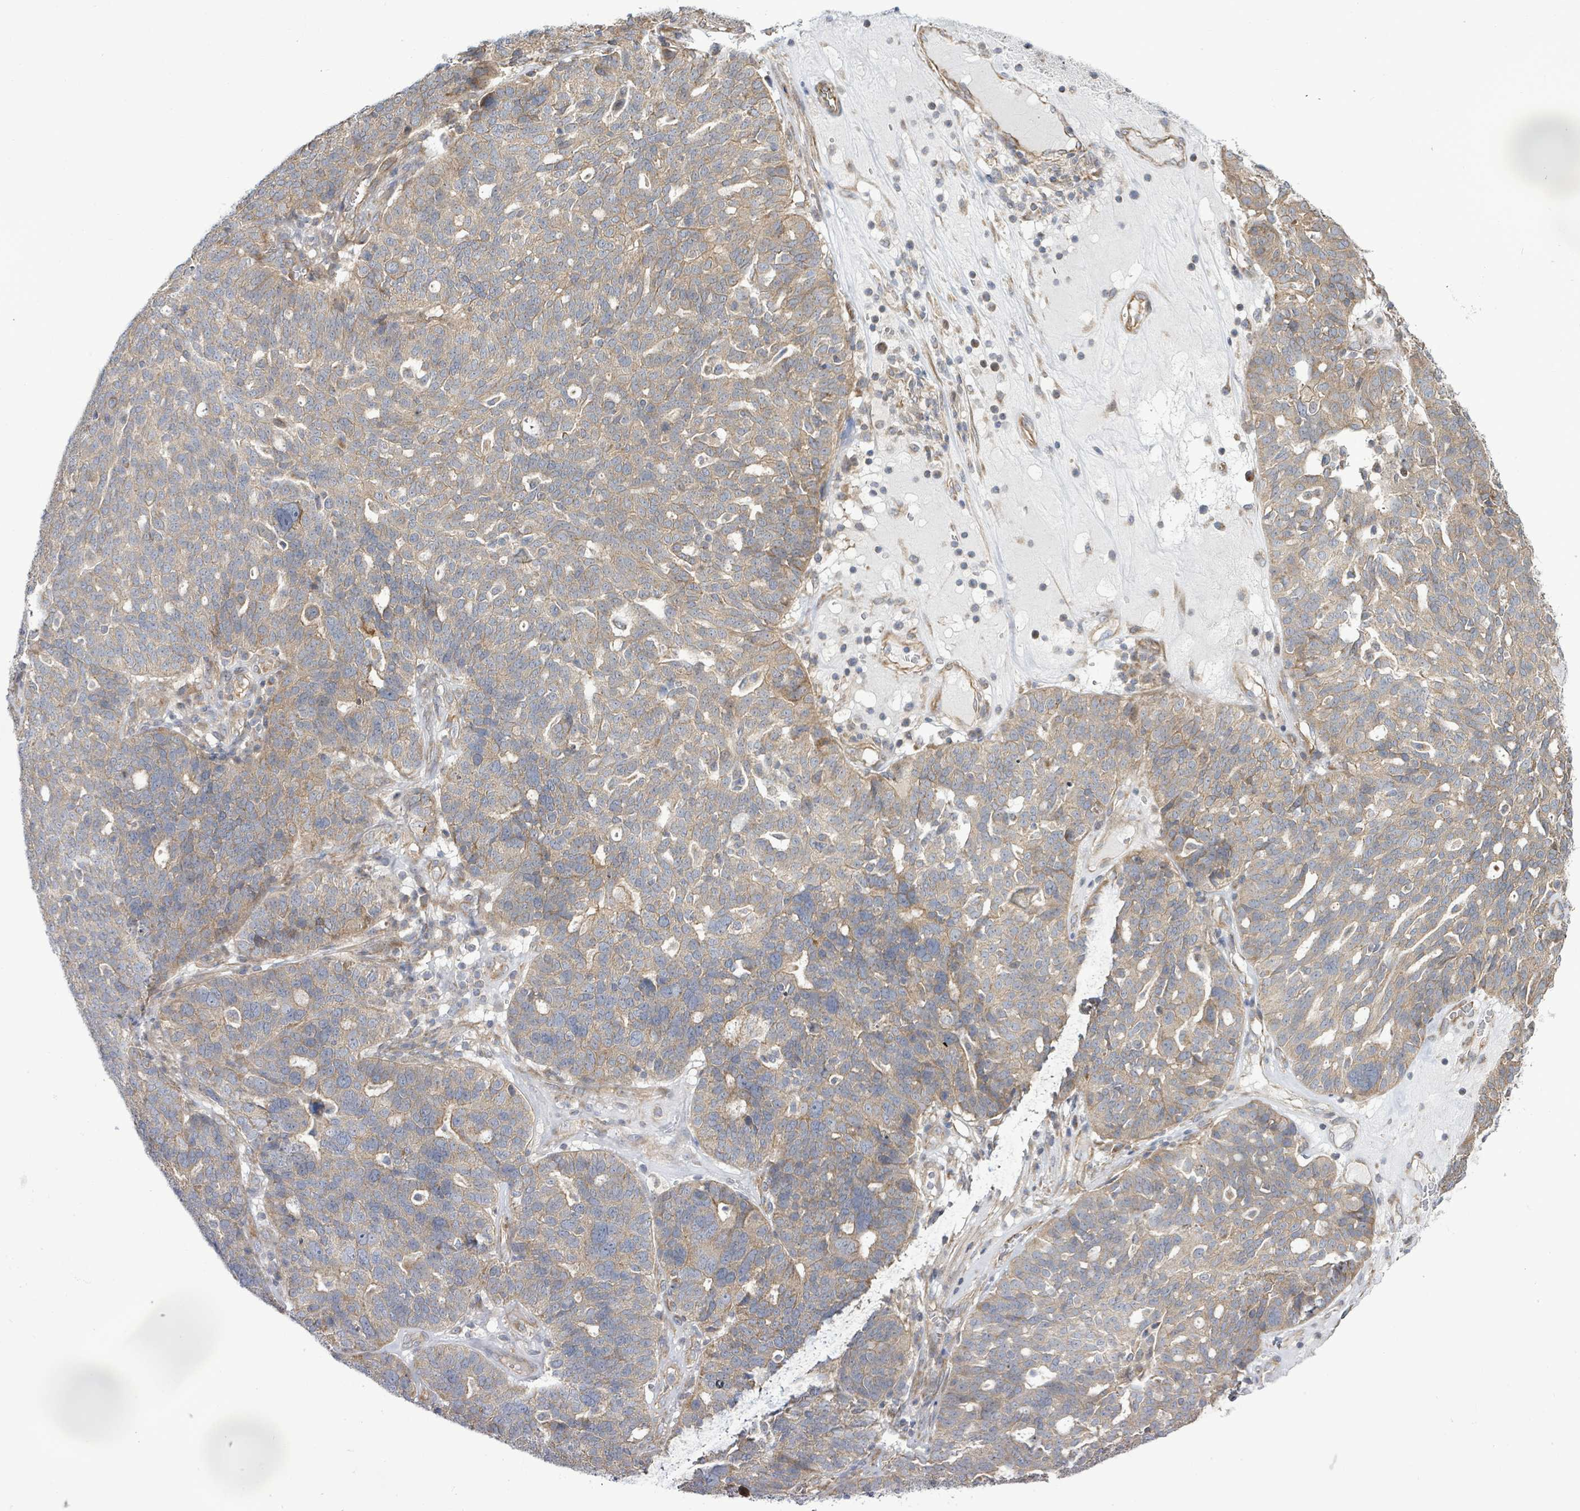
{"staining": {"intensity": "weak", "quantity": "25%-75%", "location": "cytoplasmic/membranous"}, "tissue": "ovarian cancer", "cell_type": "Tumor cells", "image_type": "cancer", "snomed": [{"axis": "morphology", "description": "Cystadenocarcinoma, serous, NOS"}, {"axis": "topography", "description": "Ovary"}], "caption": "Tumor cells exhibit low levels of weak cytoplasmic/membranous staining in approximately 25%-75% of cells in serous cystadenocarcinoma (ovarian).", "gene": "KBTBD11", "patient": {"sex": "female", "age": 59}}